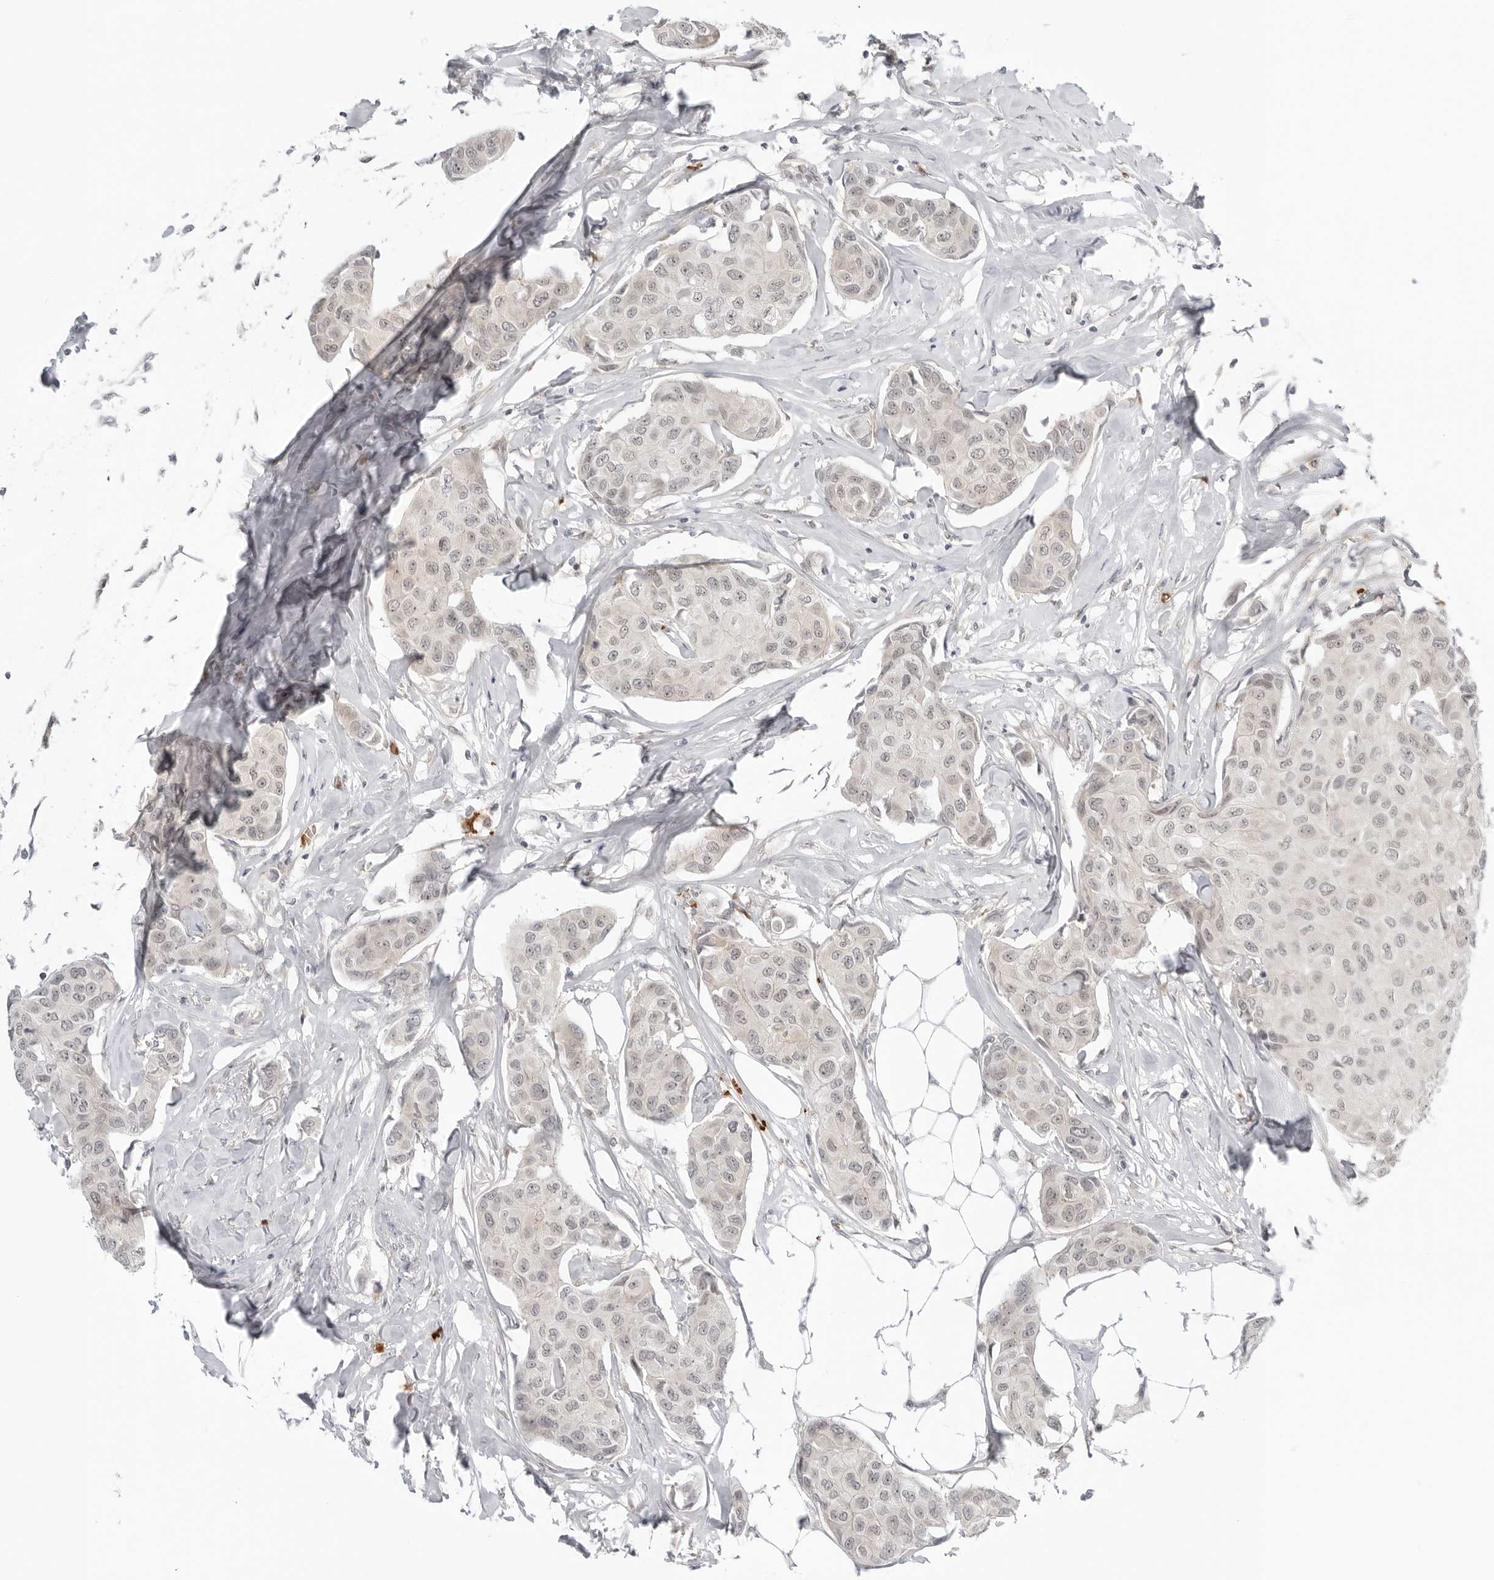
{"staining": {"intensity": "weak", "quantity": "25%-75%", "location": "nuclear"}, "tissue": "breast cancer", "cell_type": "Tumor cells", "image_type": "cancer", "snomed": [{"axis": "morphology", "description": "Duct carcinoma"}, {"axis": "topography", "description": "Breast"}], "caption": "Breast cancer stained with immunohistochemistry exhibits weak nuclear staining in about 25%-75% of tumor cells.", "gene": "SUGCT", "patient": {"sex": "female", "age": 80}}